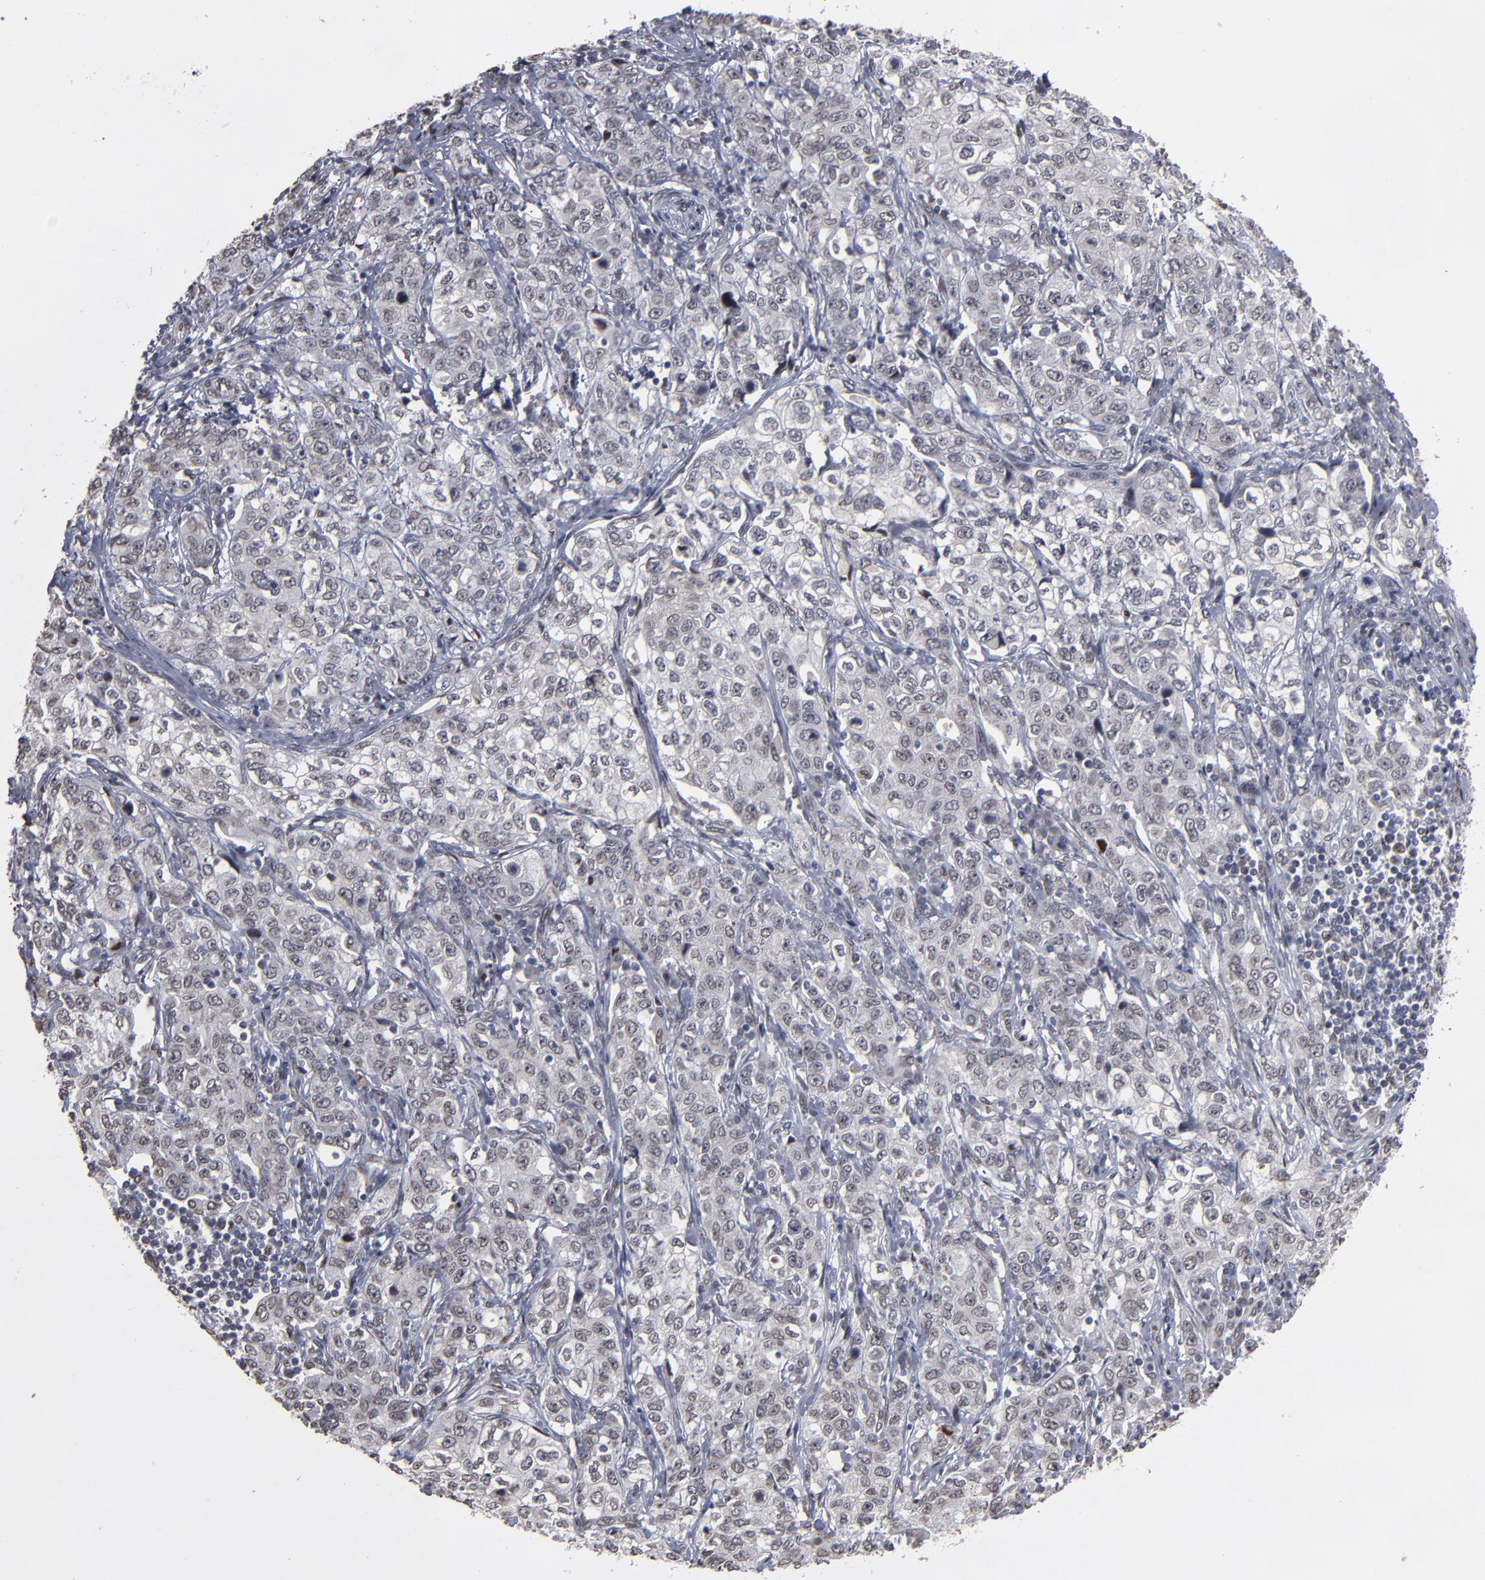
{"staining": {"intensity": "negative", "quantity": "none", "location": "none"}, "tissue": "stomach cancer", "cell_type": "Tumor cells", "image_type": "cancer", "snomed": [{"axis": "morphology", "description": "Adenocarcinoma, NOS"}, {"axis": "topography", "description": "Stomach"}], "caption": "Adenocarcinoma (stomach) stained for a protein using immunohistochemistry (IHC) reveals no staining tumor cells.", "gene": "BAZ1A", "patient": {"sex": "male", "age": 48}}